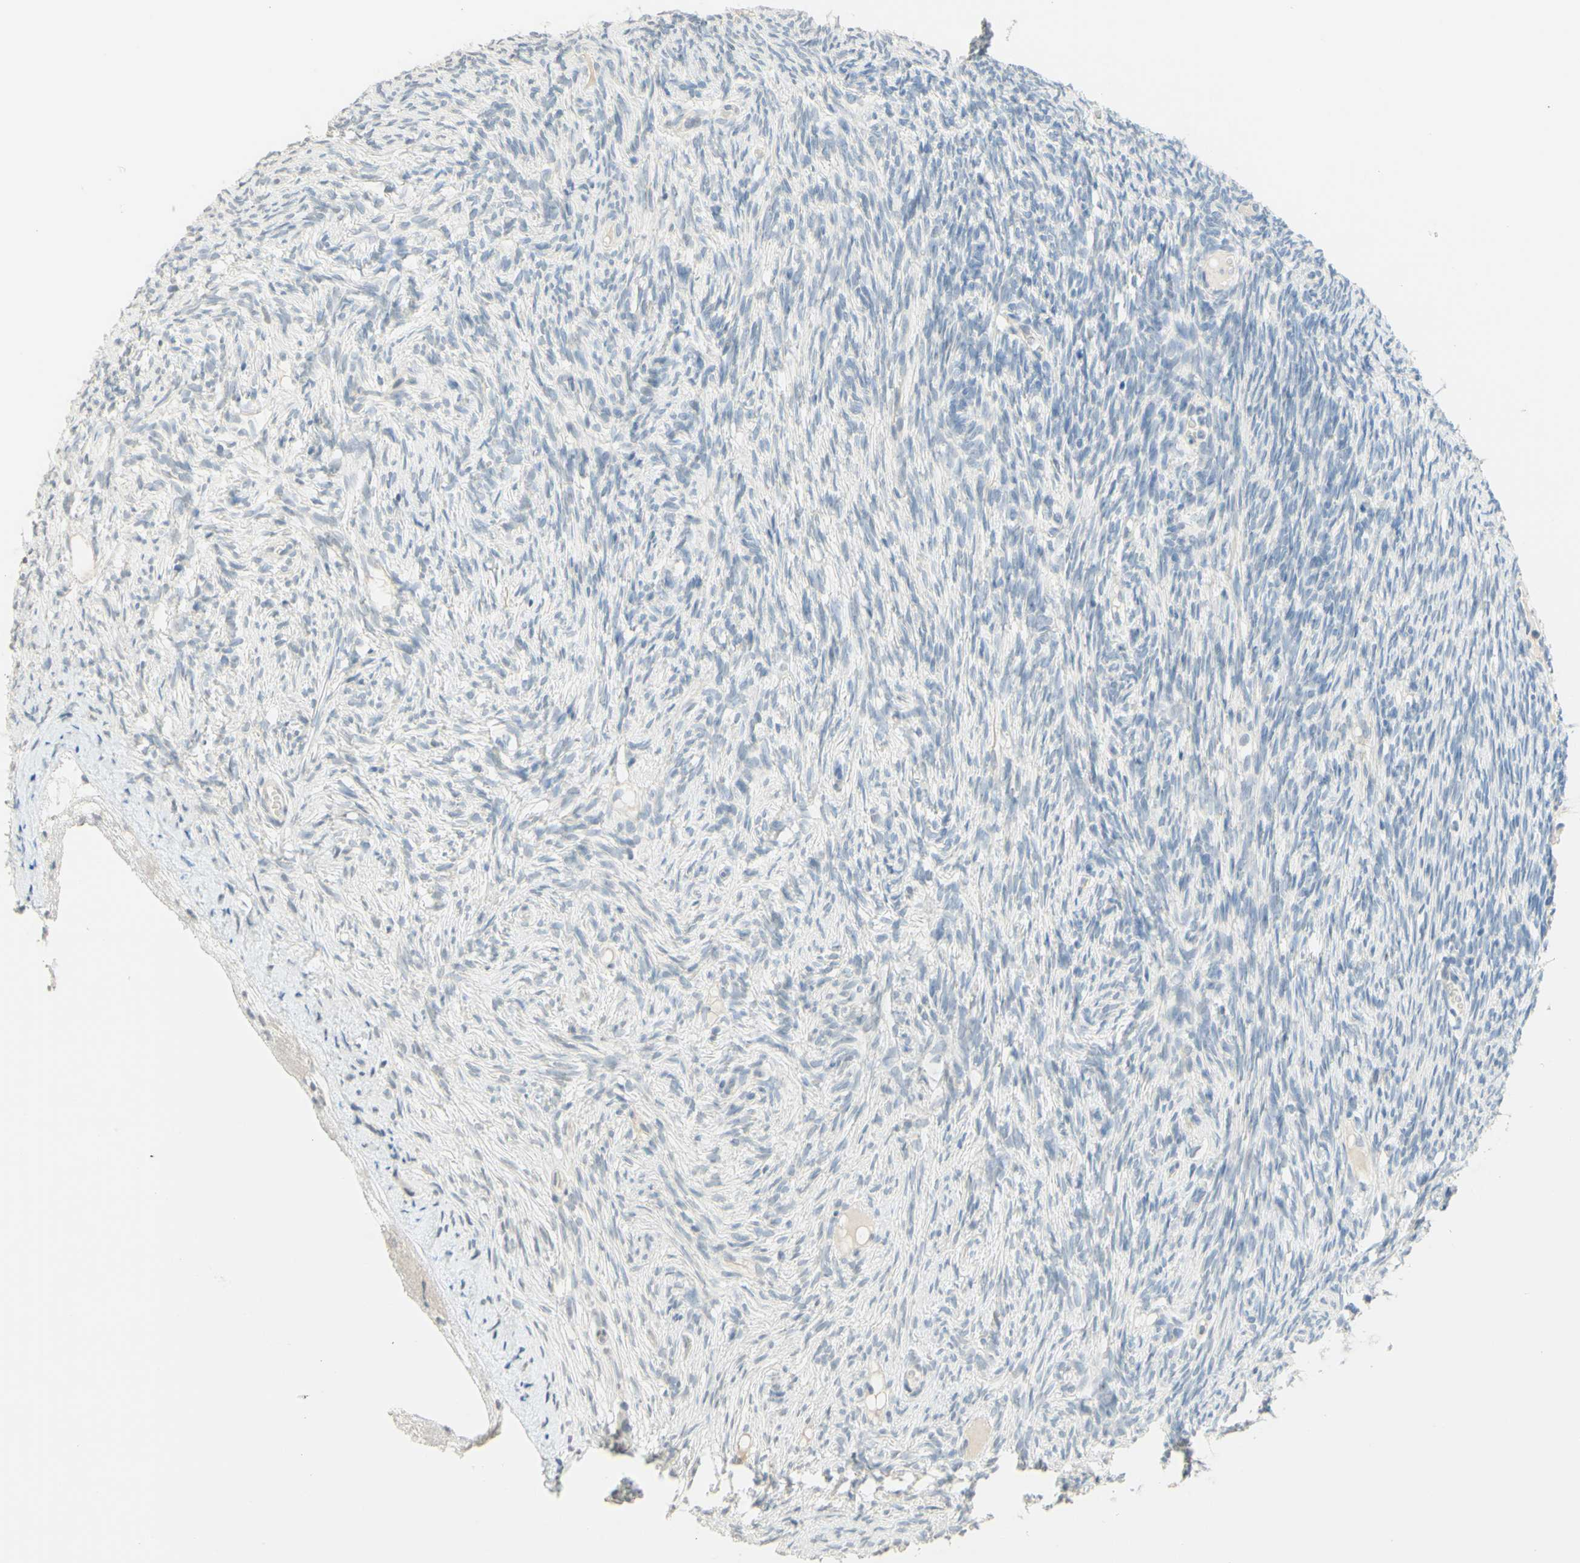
{"staining": {"intensity": "negative", "quantity": "none", "location": "none"}, "tissue": "ovary", "cell_type": "Ovarian stroma cells", "image_type": "normal", "snomed": [{"axis": "morphology", "description": "Normal tissue, NOS"}, {"axis": "topography", "description": "Ovary"}], "caption": "This is an immunohistochemistry (IHC) micrograph of normal human ovary. There is no staining in ovarian stroma cells.", "gene": "MAG", "patient": {"sex": "female", "age": 33}}